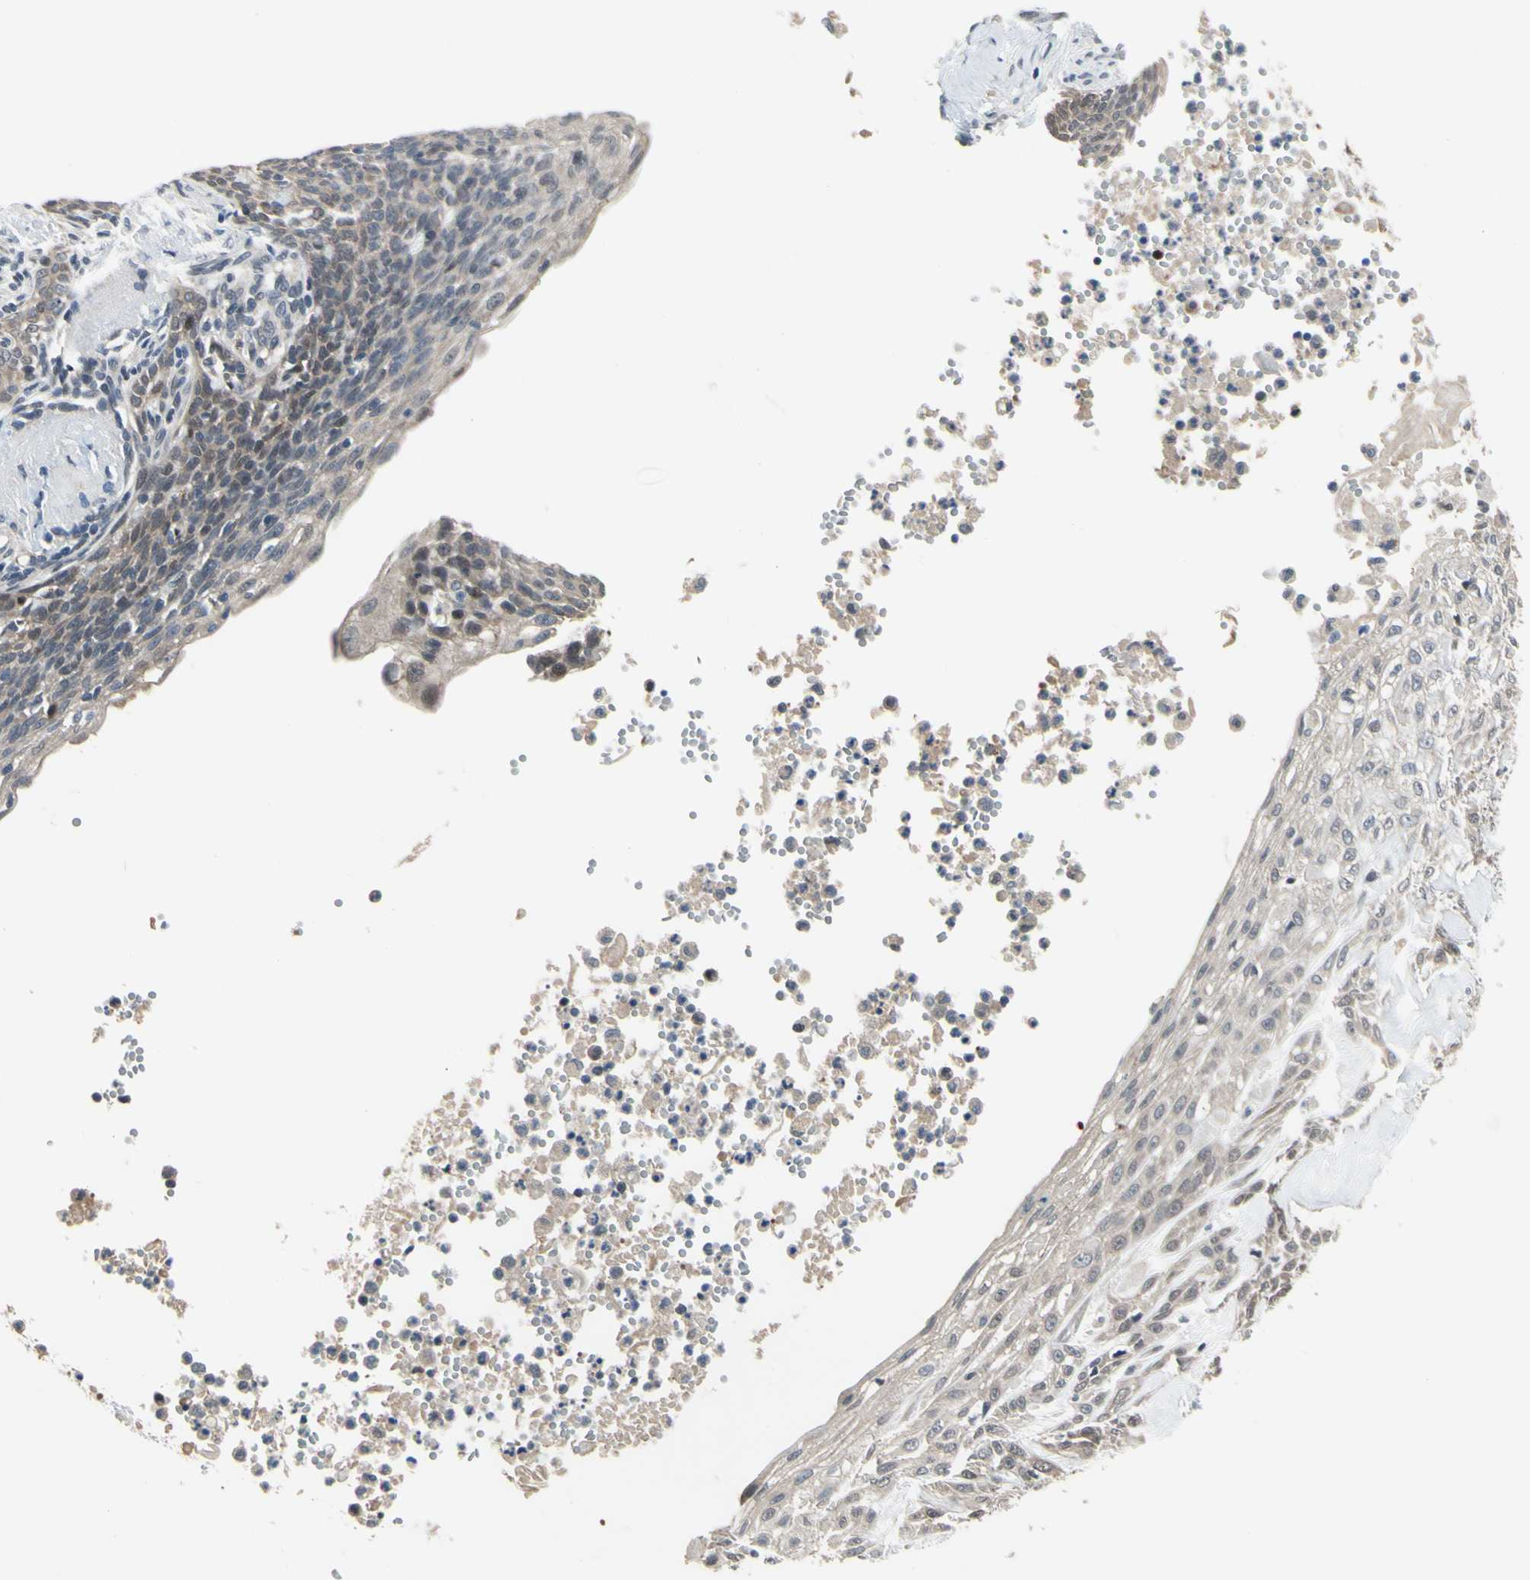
{"staining": {"intensity": "weak", "quantity": ">75%", "location": "cytoplasmic/membranous,nuclear"}, "tissue": "skin cancer", "cell_type": "Tumor cells", "image_type": "cancer", "snomed": [{"axis": "morphology", "description": "Normal tissue, NOS"}, {"axis": "morphology", "description": "Basal cell carcinoma"}, {"axis": "topography", "description": "Skin"}], "caption": "Immunohistochemical staining of human skin cancer (basal cell carcinoma) displays low levels of weak cytoplasmic/membranous and nuclear protein positivity in approximately >75% of tumor cells.", "gene": "HSPA4", "patient": {"sex": "male", "age": 87}}